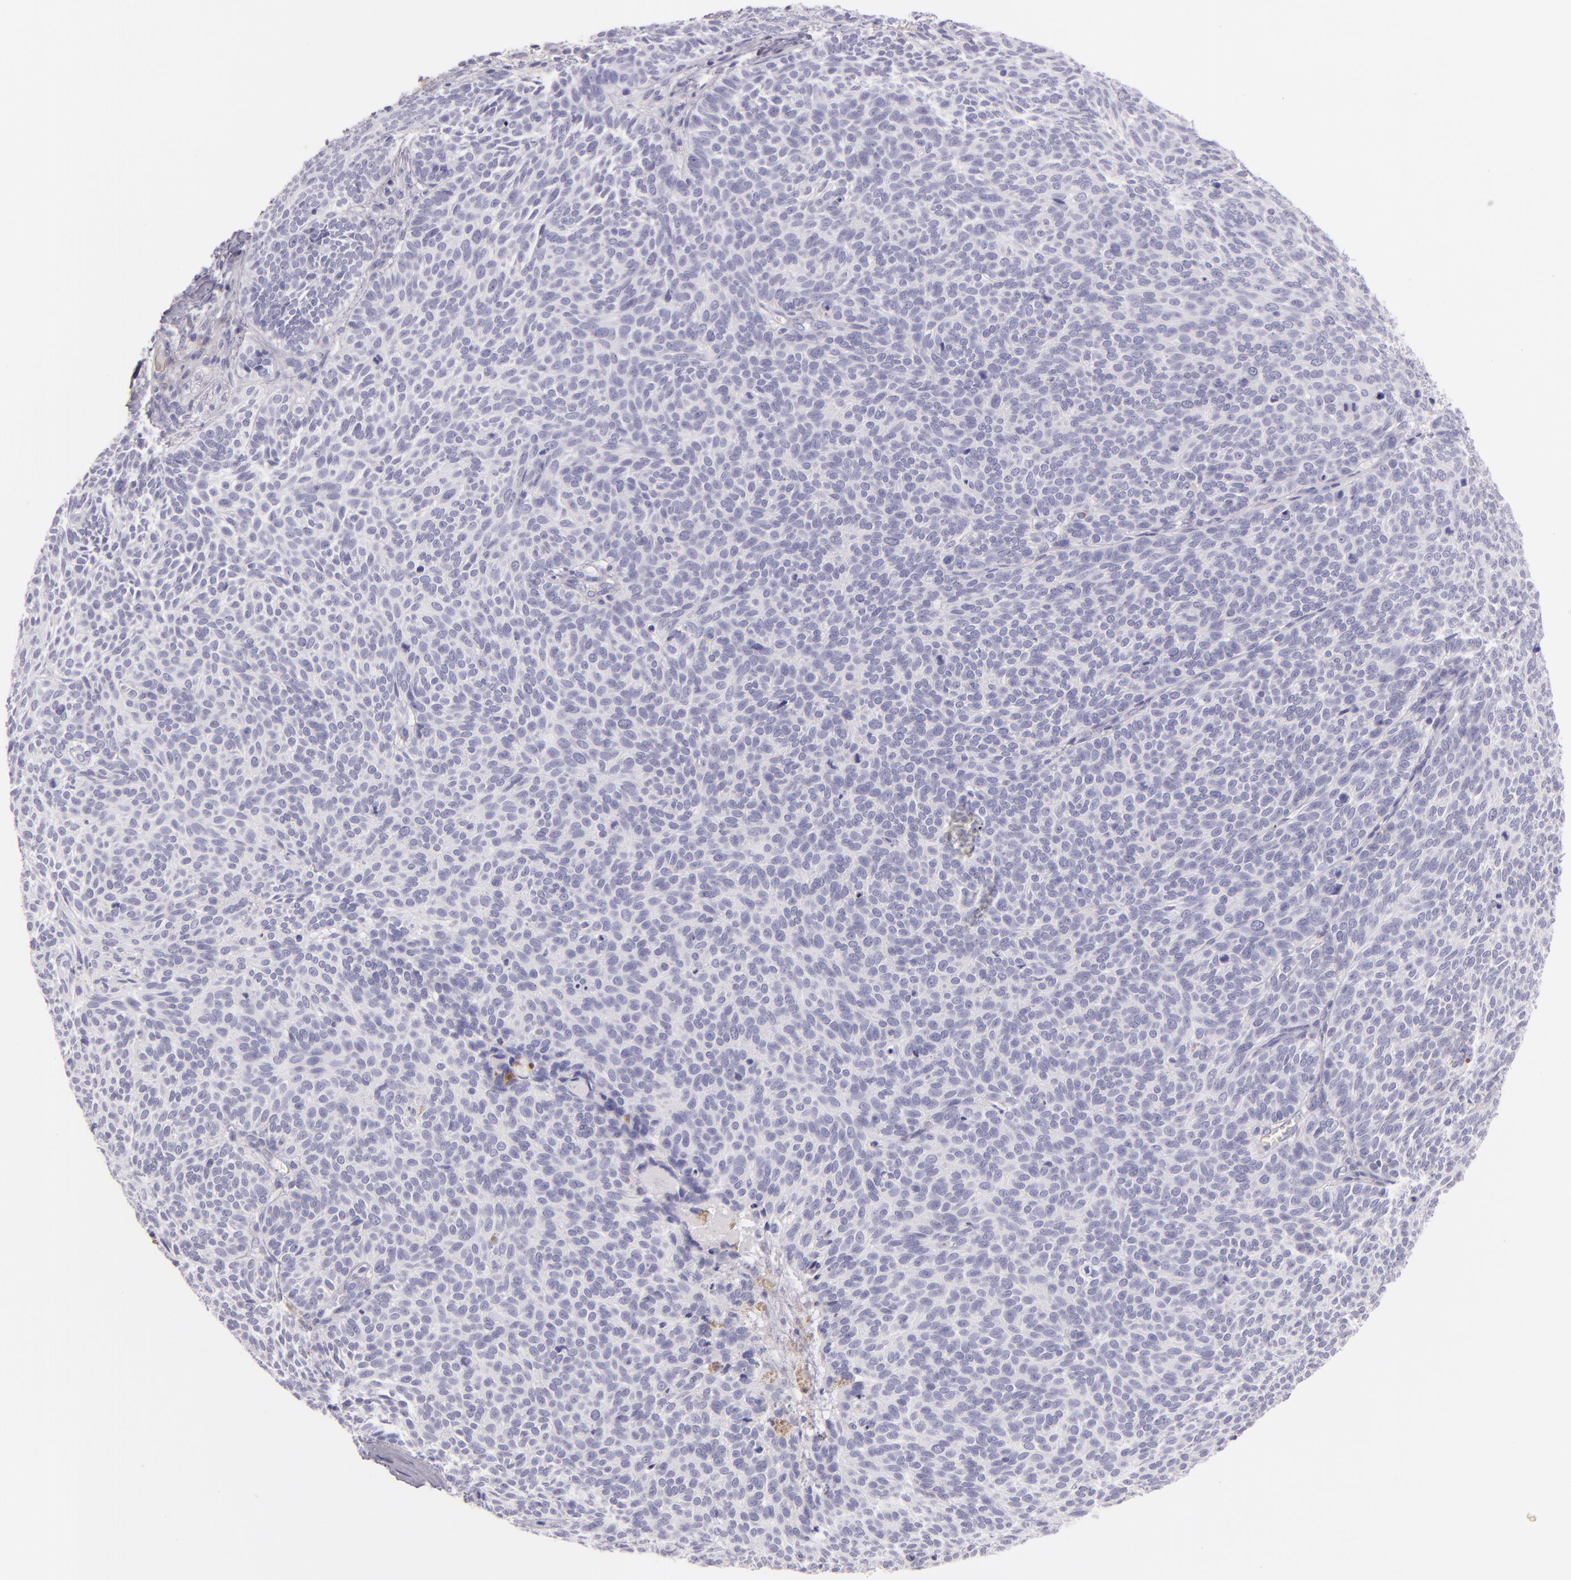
{"staining": {"intensity": "negative", "quantity": "none", "location": "none"}, "tissue": "skin cancer", "cell_type": "Tumor cells", "image_type": "cancer", "snomed": [{"axis": "morphology", "description": "Basal cell carcinoma"}, {"axis": "topography", "description": "Skin"}], "caption": "A high-resolution image shows IHC staining of basal cell carcinoma (skin), which reveals no significant expression in tumor cells.", "gene": "ICAM1", "patient": {"sex": "male", "age": 63}}